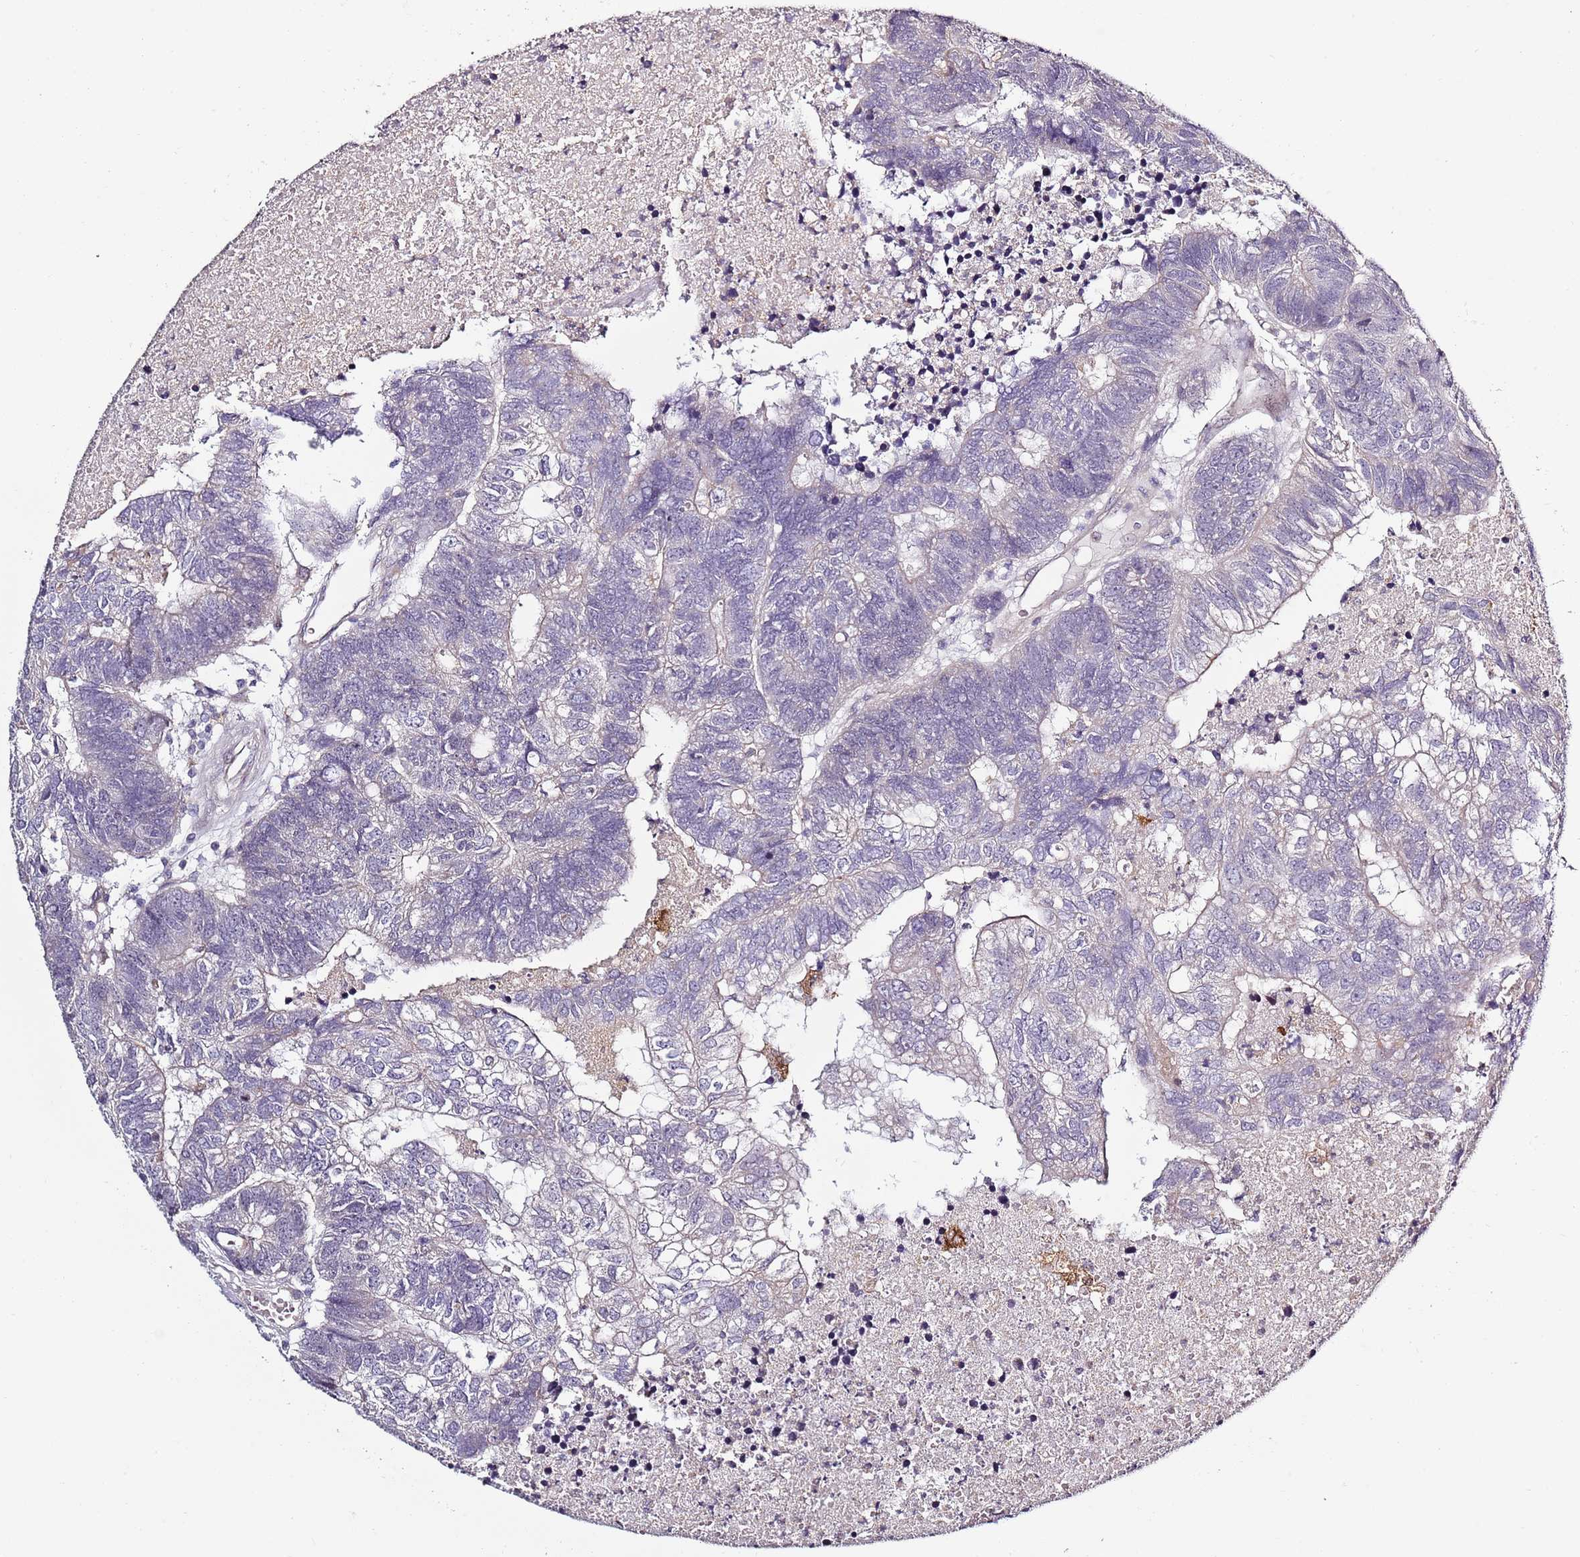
{"staining": {"intensity": "negative", "quantity": "none", "location": "none"}, "tissue": "colorectal cancer", "cell_type": "Tumor cells", "image_type": "cancer", "snomed": [{"axis": "morphology", "description": "Adenocarcinoma, NOS"}, {"axis": "topography", "description": "Colon"}], "caption": "High power microscopy micrograph of an immunohistochemistry (IHC) image of adenocarcinoma (colorectal), revealing no significant expression in tumor cells.", "gene": "CC2D2B", "patient": {"sex": "female", "age": 48}}